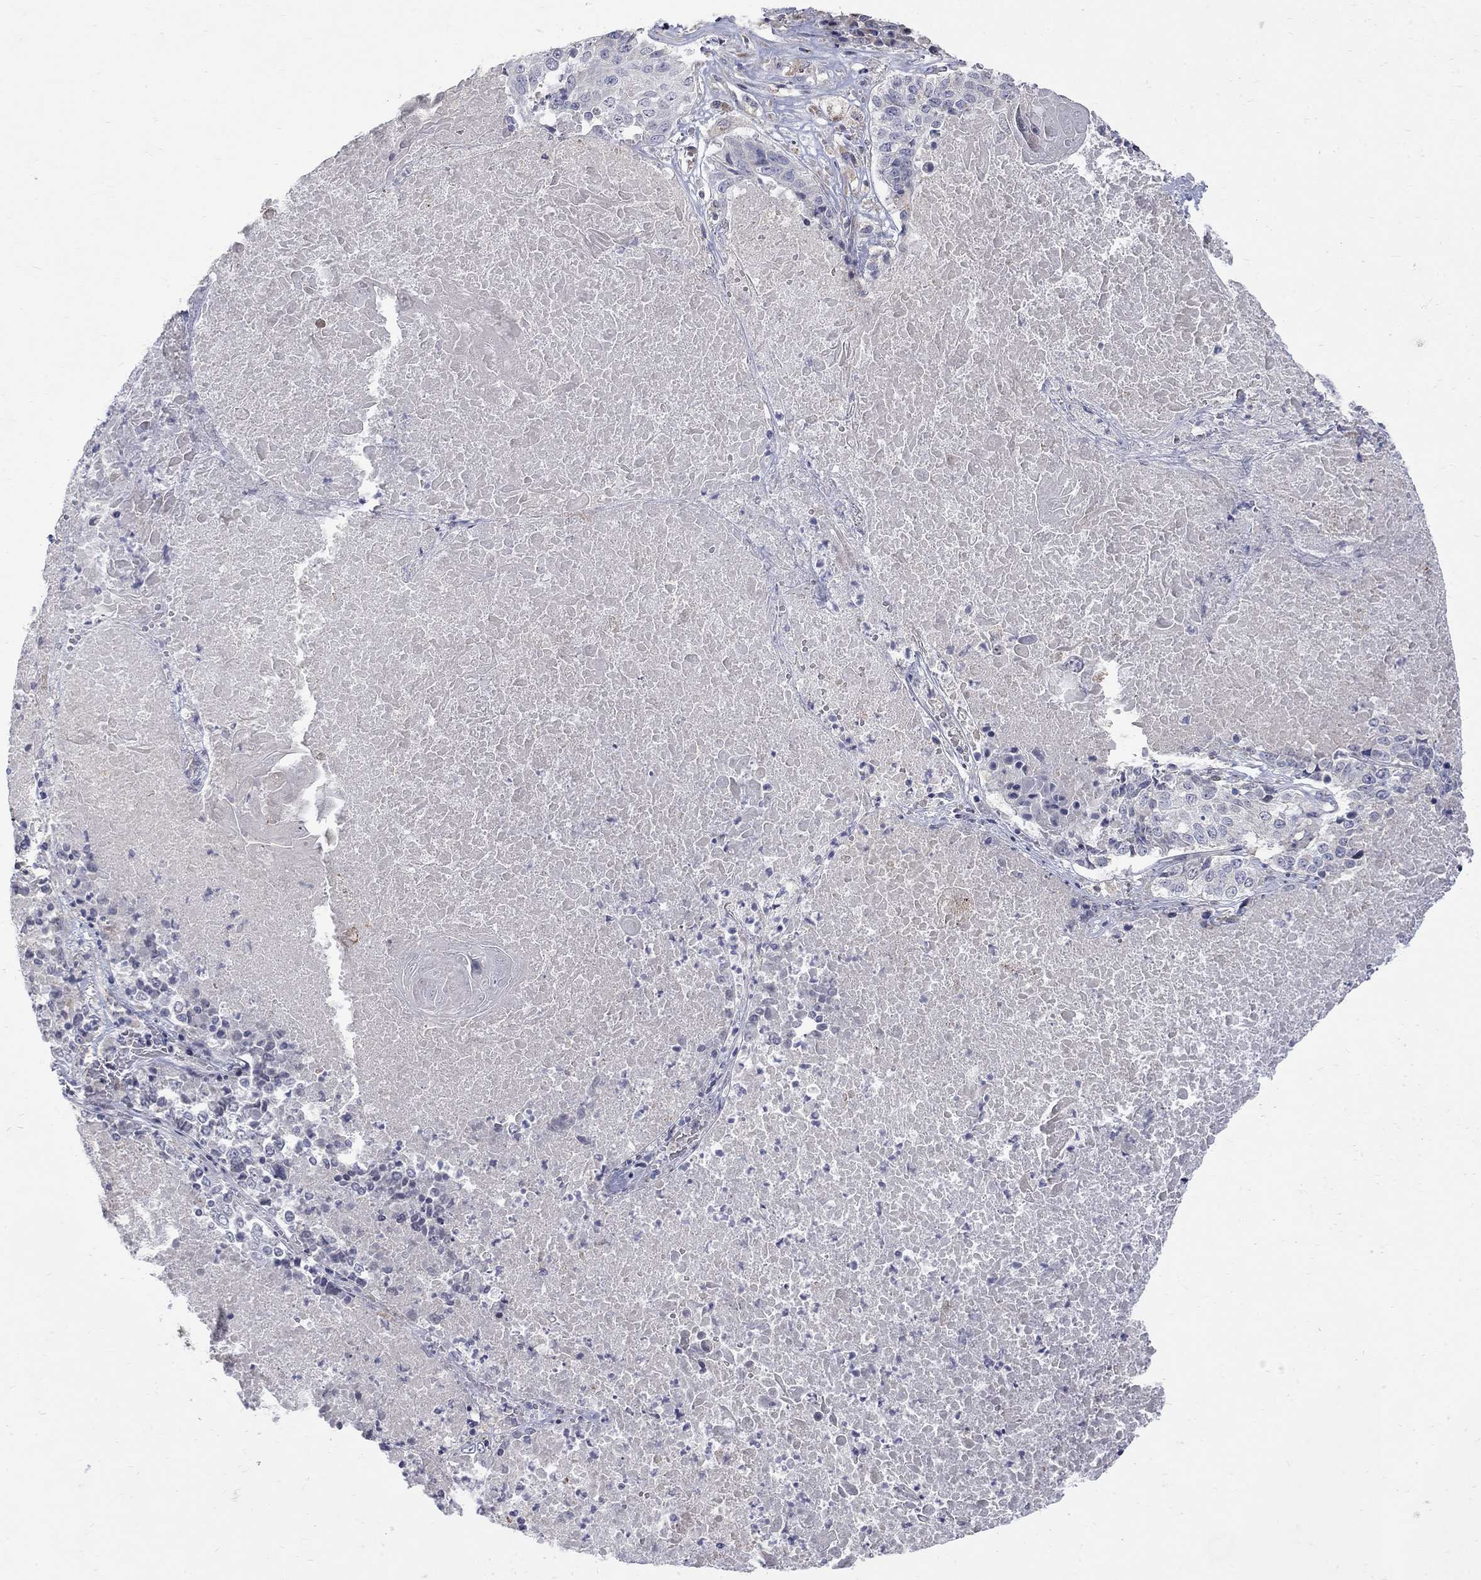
{"staining": {"intensity": "negative", "quantity": "none", "location": "none"}, "tissue": "lung cancer", "cell_type": "Tumor cells", "image_type": "cancer", "snomed": [{"axis": "morphology", "description": "Squamous cell carcinoma, NOS"}, {"axis": "topography", "description": "Lung"}], "caption": "An immunohistochemistry image of squamous cell carcinoma (lung) is shown. There is no staining in tumor cells of squamous cell carcinoma (lung).", "gene": "SH2B1", "patient": {"sex": "male", "age": 64}}